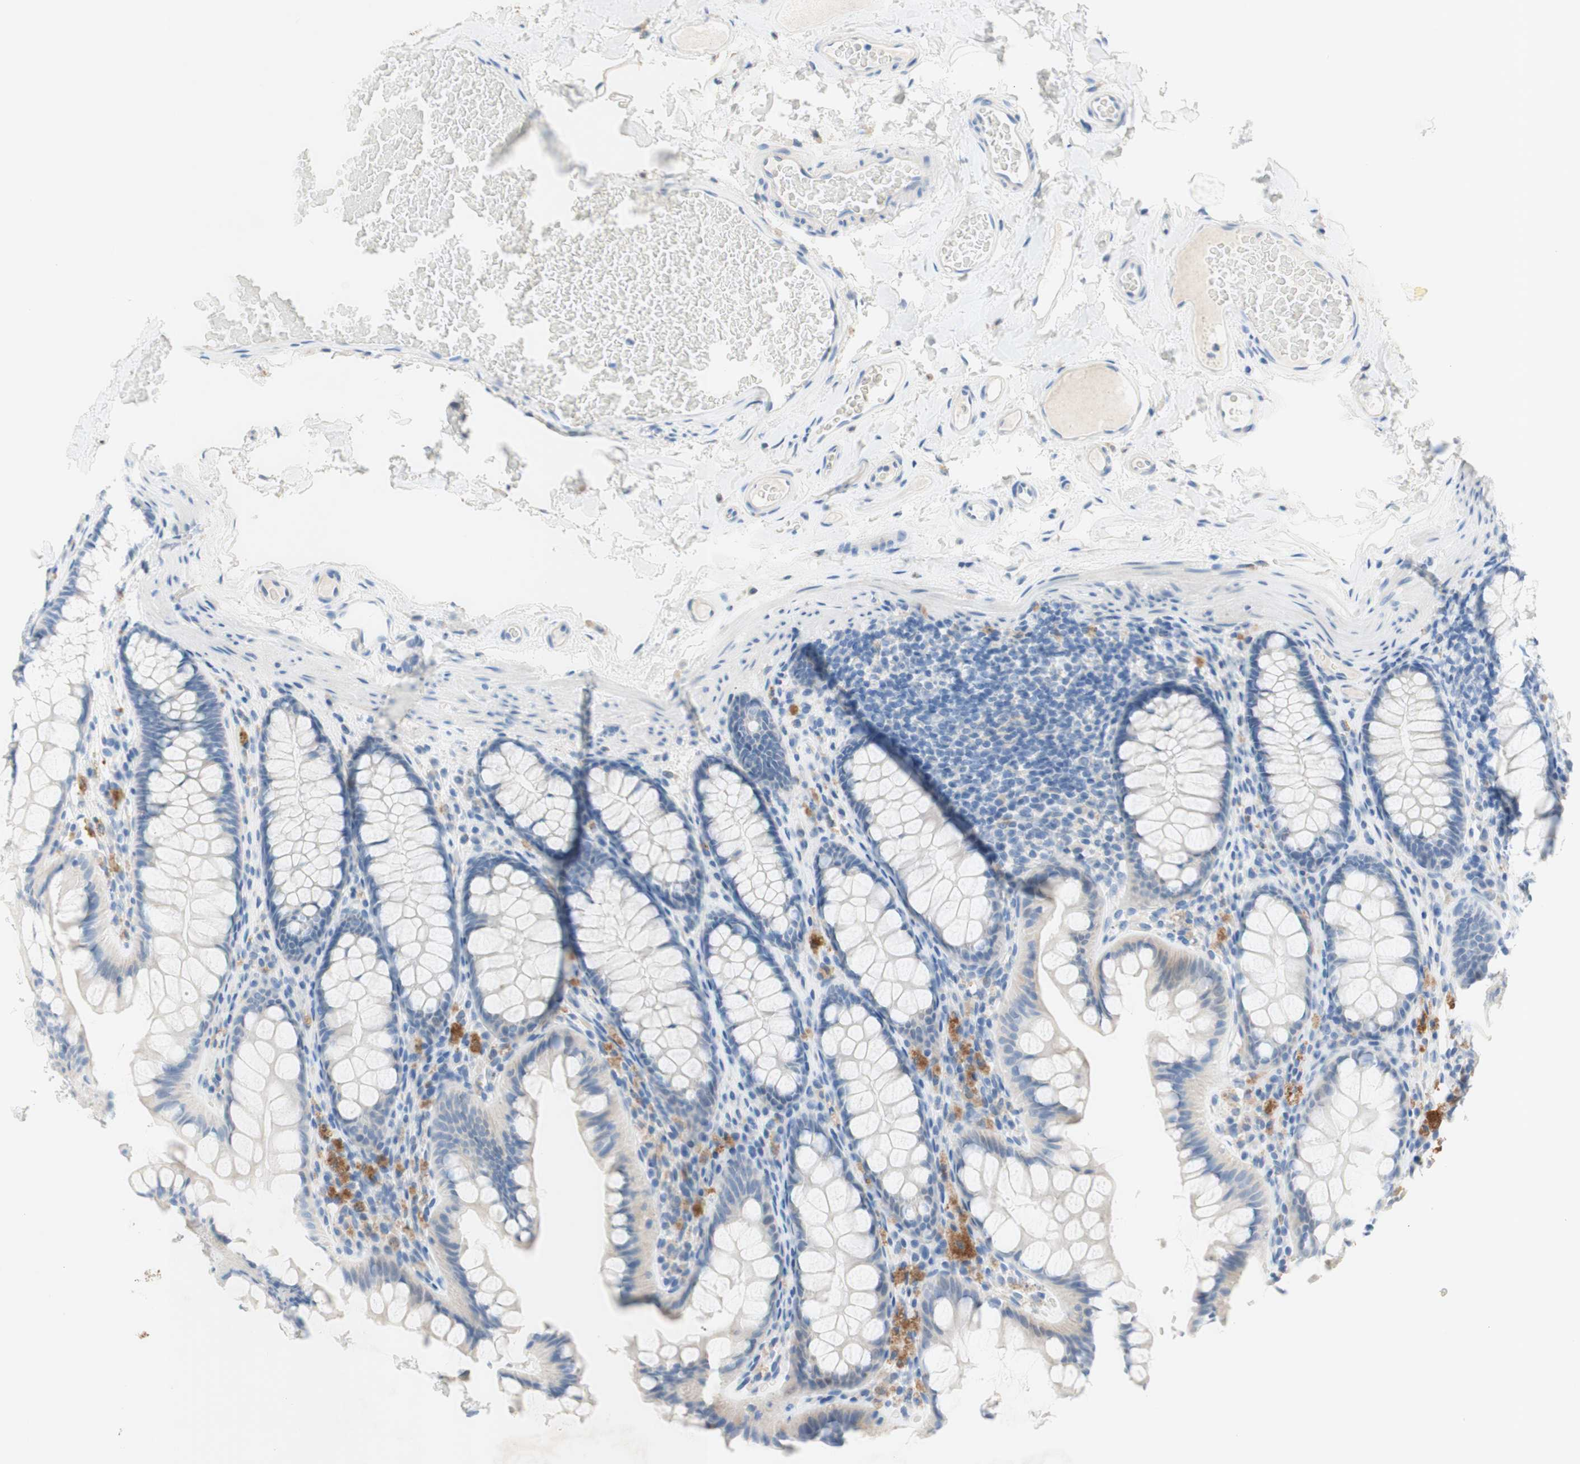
{"staining": {"intensity": "negative", "quantity": "none", "location": "none"}, "tissue": "colon", "cell_type": "Endothelial cells", "image_type": "normal", "snomed": [{"axis": "morphology", "description": "Normal tissue, NOS"}, {"axis": "topography", "description": "Colon"}], "caption": "Immunohistochemical staining of unremarkable human colon displays no significant positivity in endothelial cells.", "gene": "POLR2J3", "patient": {"sex": "female", "age": 55}}